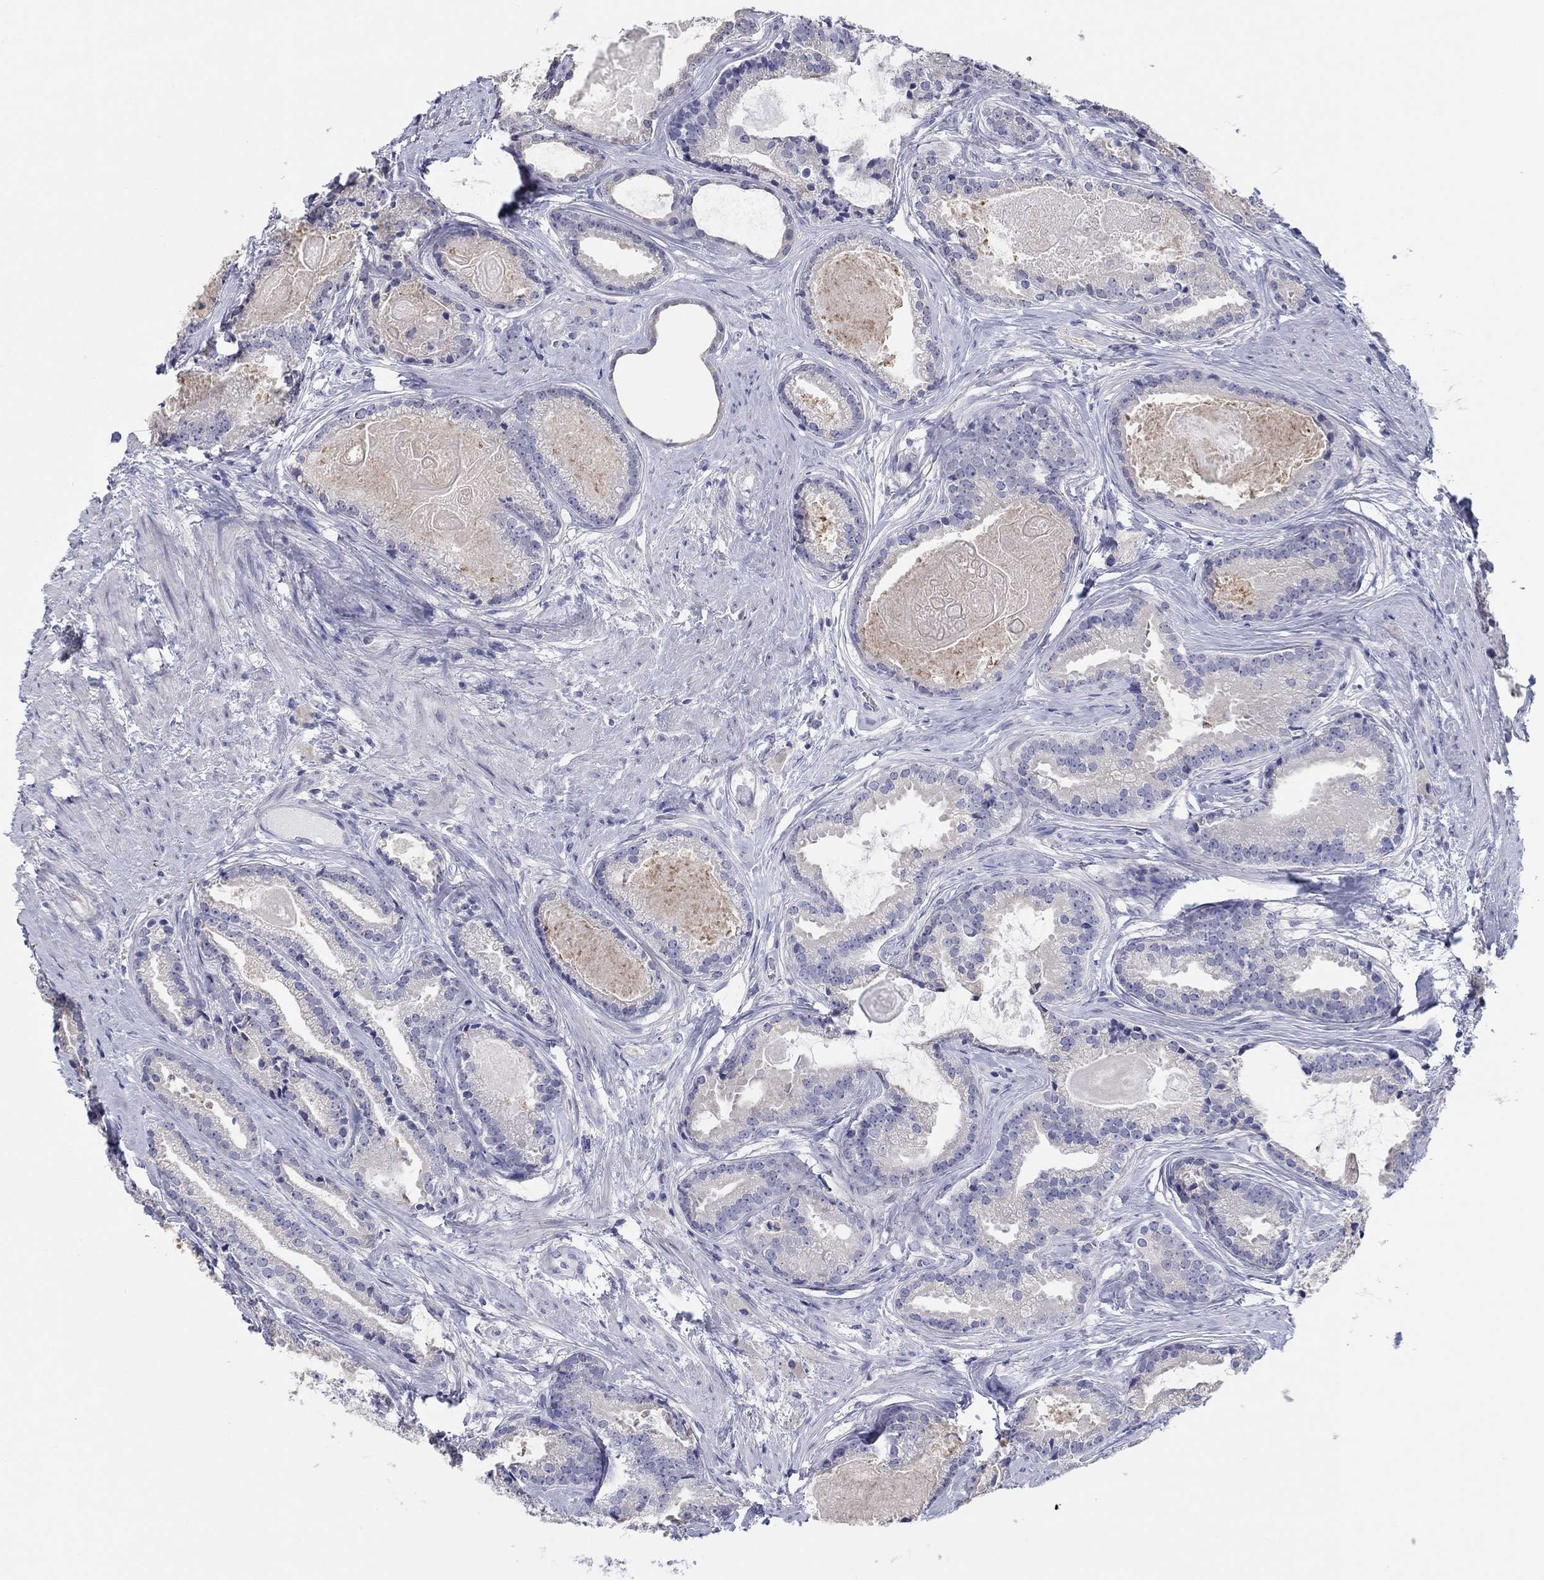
{"staining": {"intensity": "negative", "quantity": "none", "location": "none"}, "tissue": "prostate cancer", "cell_type": "Tumor cells", "image_type": "cancer", "snomed": [{"axis": "morphology", "description": "Adenocarcinoma, NOS"}, {"axis": "morphology", "description": "Adenocarcinoma, High grade"}, {"axis": "topography", "description": "Prostate"}], "caption": "High magnification brightfield microscopy of prostate adenocarcinoma (high-grade) stained with DAB (3,3'-diaminobenzidine) (brown) and counterstained with hematoxylin (blue): tumor cells show no significant positivity. (DAB immunohistochemistry, high magnification).", "gene": "LRRC4C", "patient": {"sex": "male", "age": 64}}